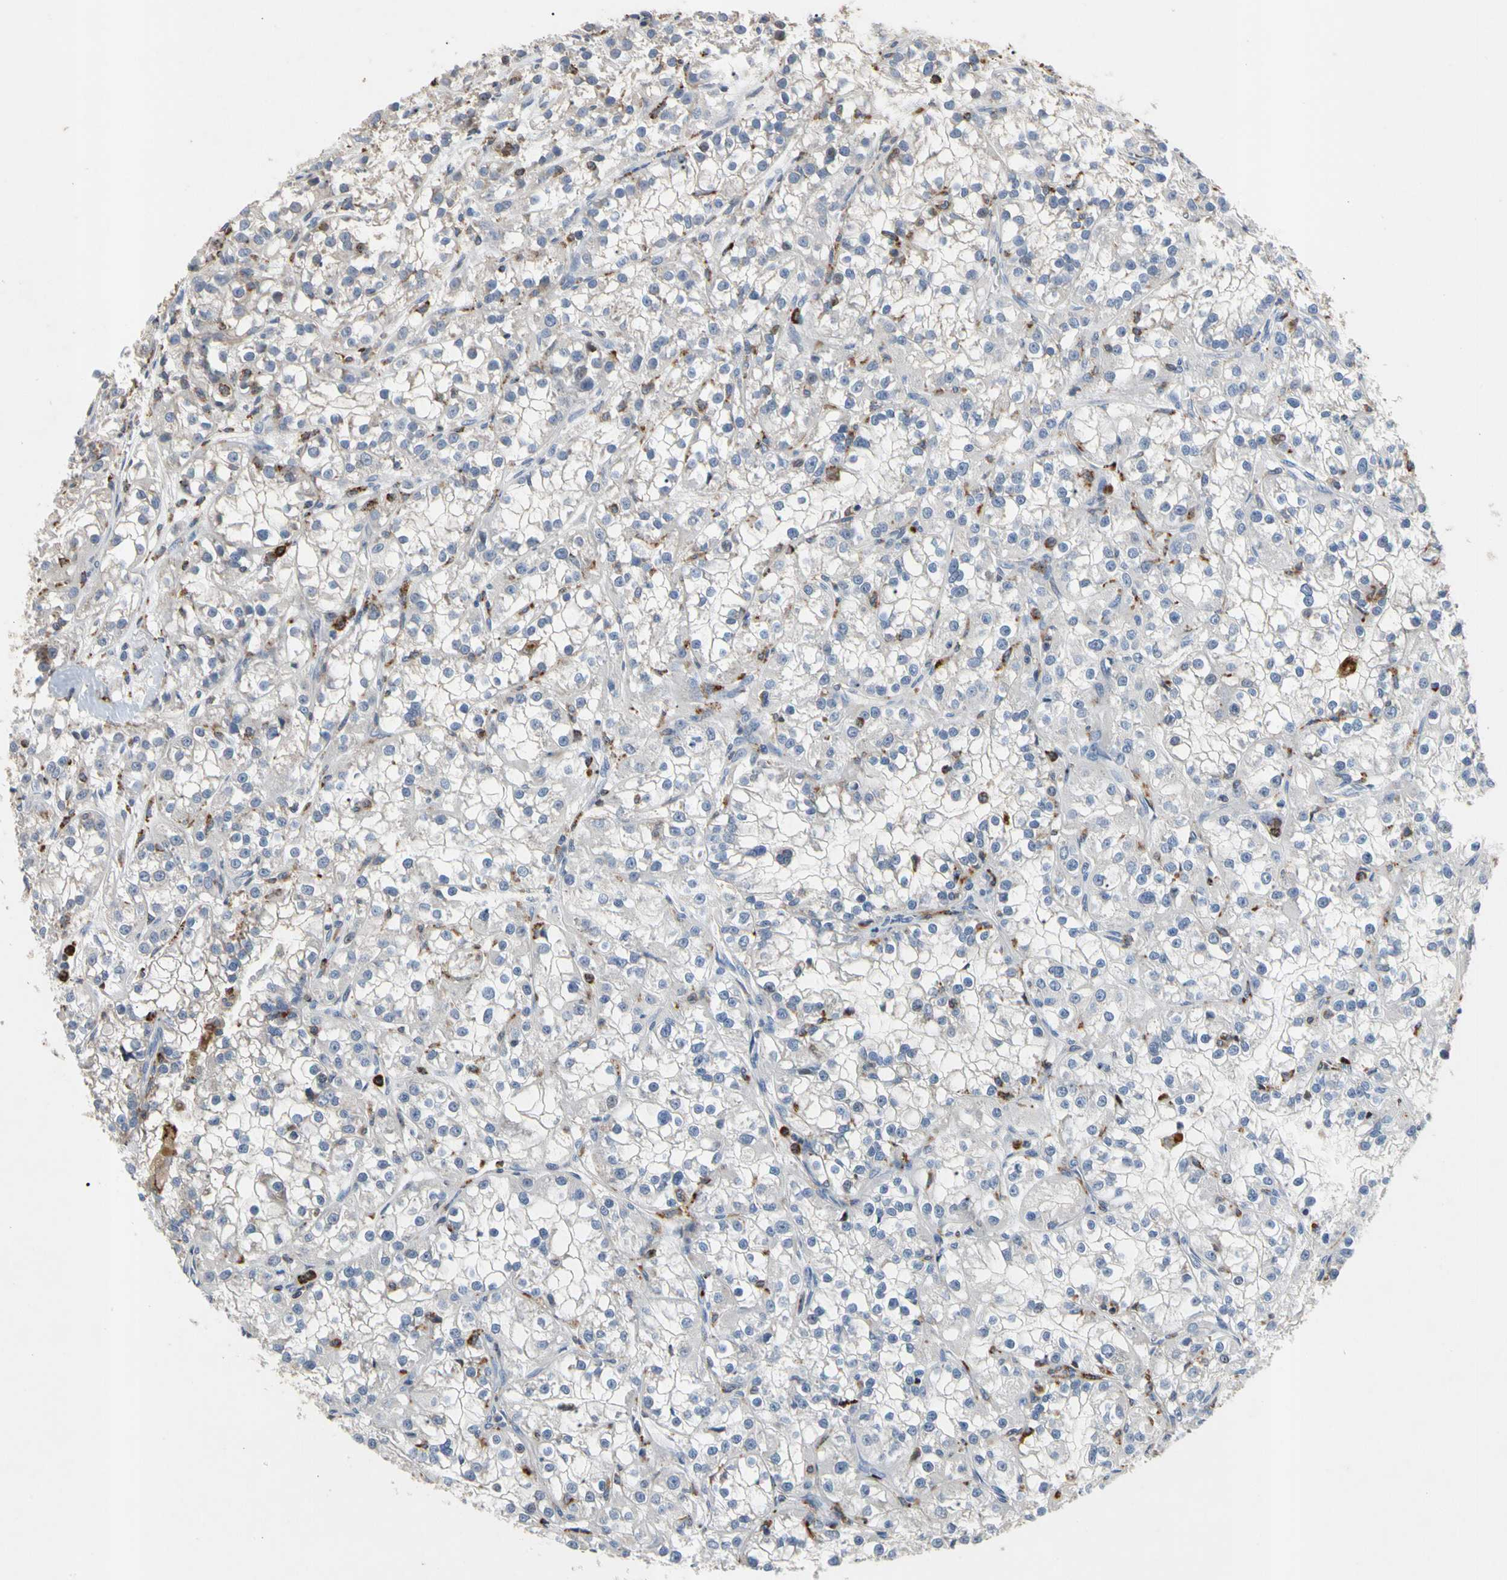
{"staining": {"intensity": "negative", "quantity": "none", "location": "none"}, "tissue": "renal cancer", "cell_type": "Tumor cells", "image_type": "cancer", "snomed": [{"axis": "morphology", "description": "Adenocarcinoma, NOS"}, {"axis": "topography", "description": "Kidney"}], "caption": "Immunohistochemistry of renal cancer demonstrates no positivity in tumor cells. (DAB immunohistochemistry visualized using brightfield microscopy, high magnification).", "gene": "ADA2", "patient": {"sex": "female", "age": 52}}